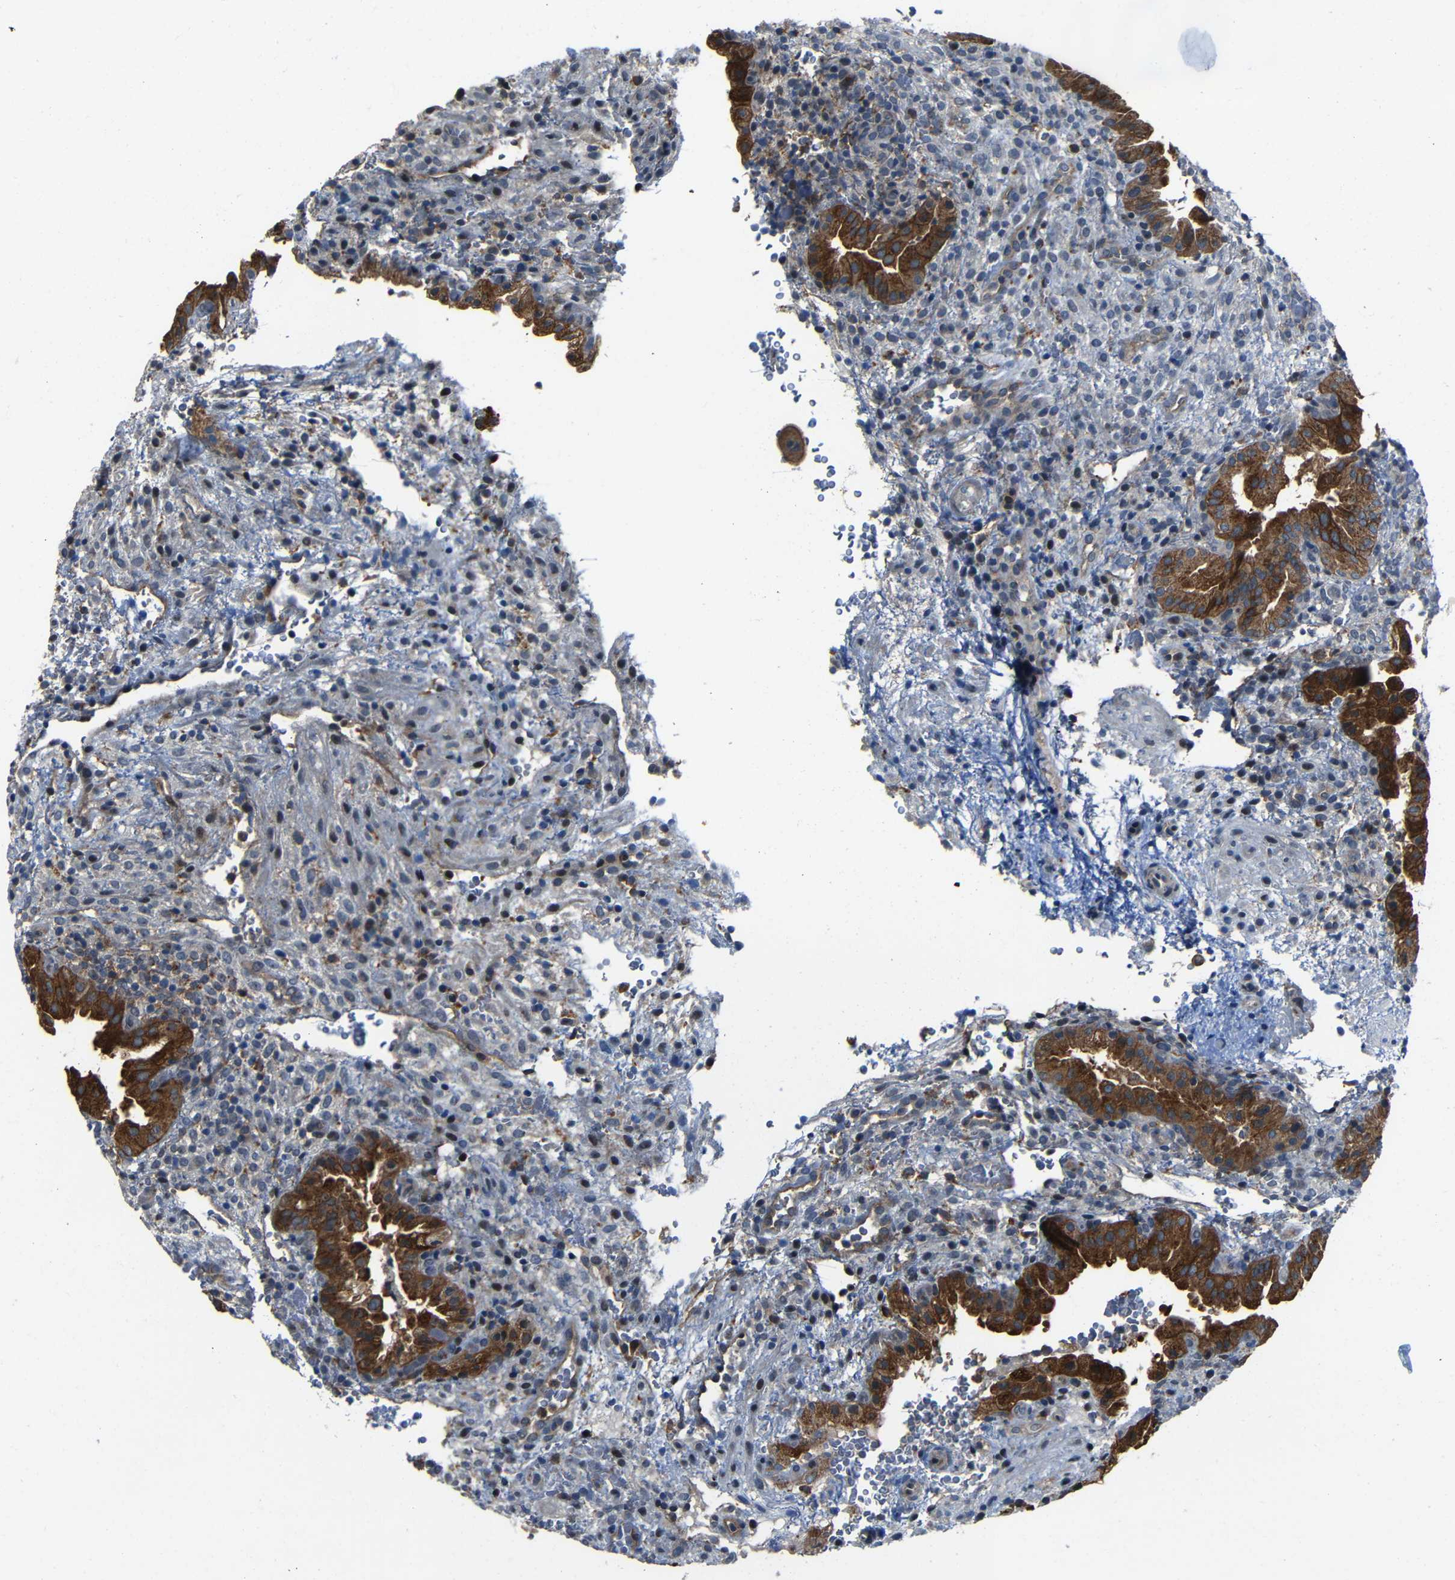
{"staining": {"intensity": "negative", "quantity": "none", "location": "none"}, "tissue": "placenta", "cell_type": "Decidual cells", "image_type": "normal", "snomed": [{"axis": "morphology", "description": "Normal tissue, NOS"}, {"axis": "topography", "description": "Placenta"}], "caption": "DAB (3,3'-diaminobenzidine) immunohistochemical staining of unremarkable placenta shows no significant expression in decidual cells. (Stains: DAB (3,3'-diaminobenzidine) immunohistochemistry with hematoxylin counter stain, Microscopy: brightfield microscopy at high magnification).", "gene": "DNAJC5", "patient": {"sex": "female", "age": 19}}